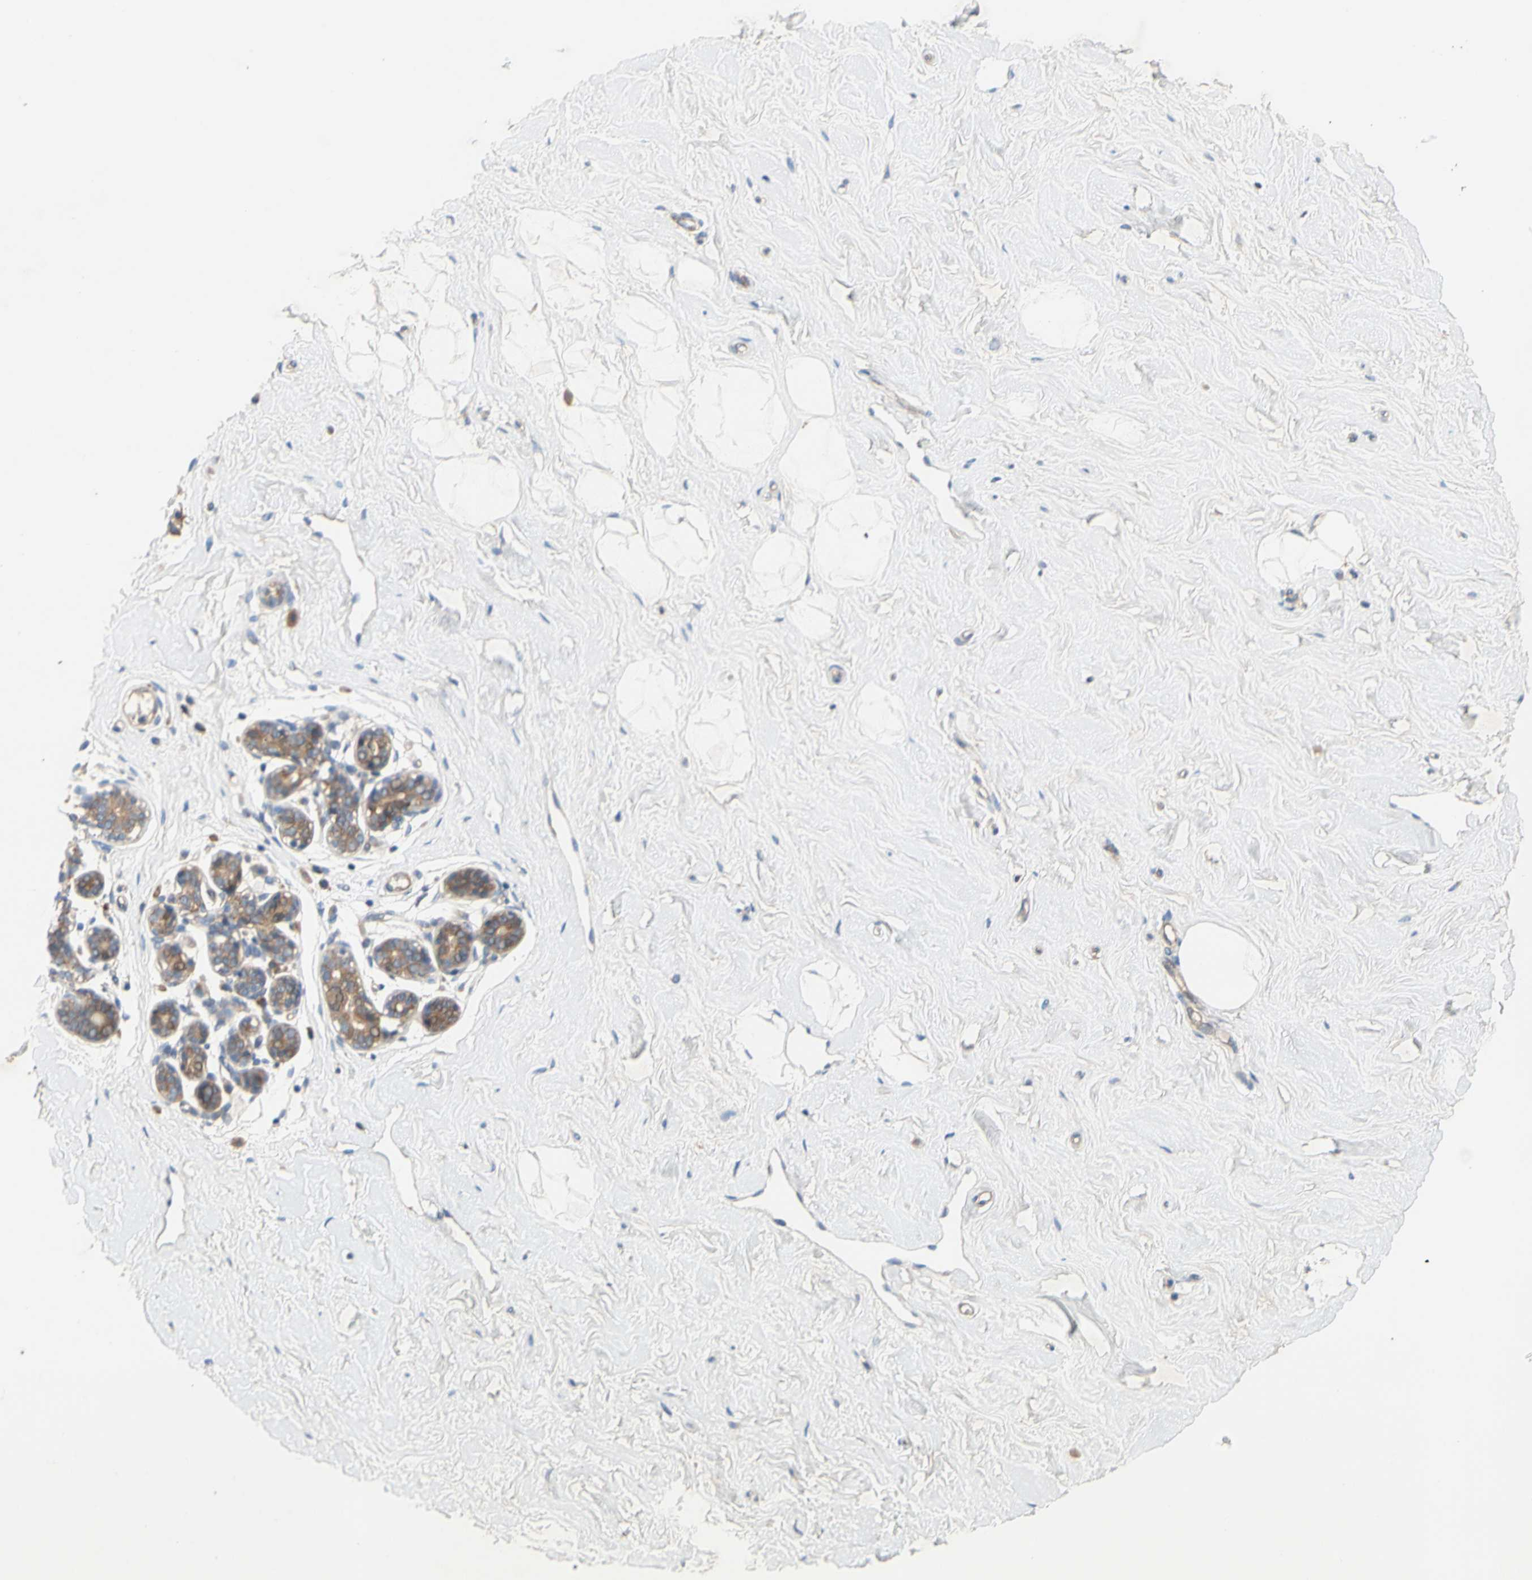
{"staining": {"intensity": "negative", "quantity": "none", "location": "none"}, "tissue": "breast", "cell_type": "Adipocytes", "image_type": "normal", "snomed": [{"axis": "morphology", "description": "Normal tissue, NOS"}, {"axis": "topography", "description": "Breast"}], "caption": "The immunohistochemistry micrograph has no significant positivity in adipocytes of breast. The staining was performed using DAB (3,3'-diaminobenzidine) to visualize the protein expression in brown, while the nuclei were stained in blue with hematoxylin (Magnification: 20x).", "gene": "MBTPS2", "patient": {"sex": "female", "age": 23}}